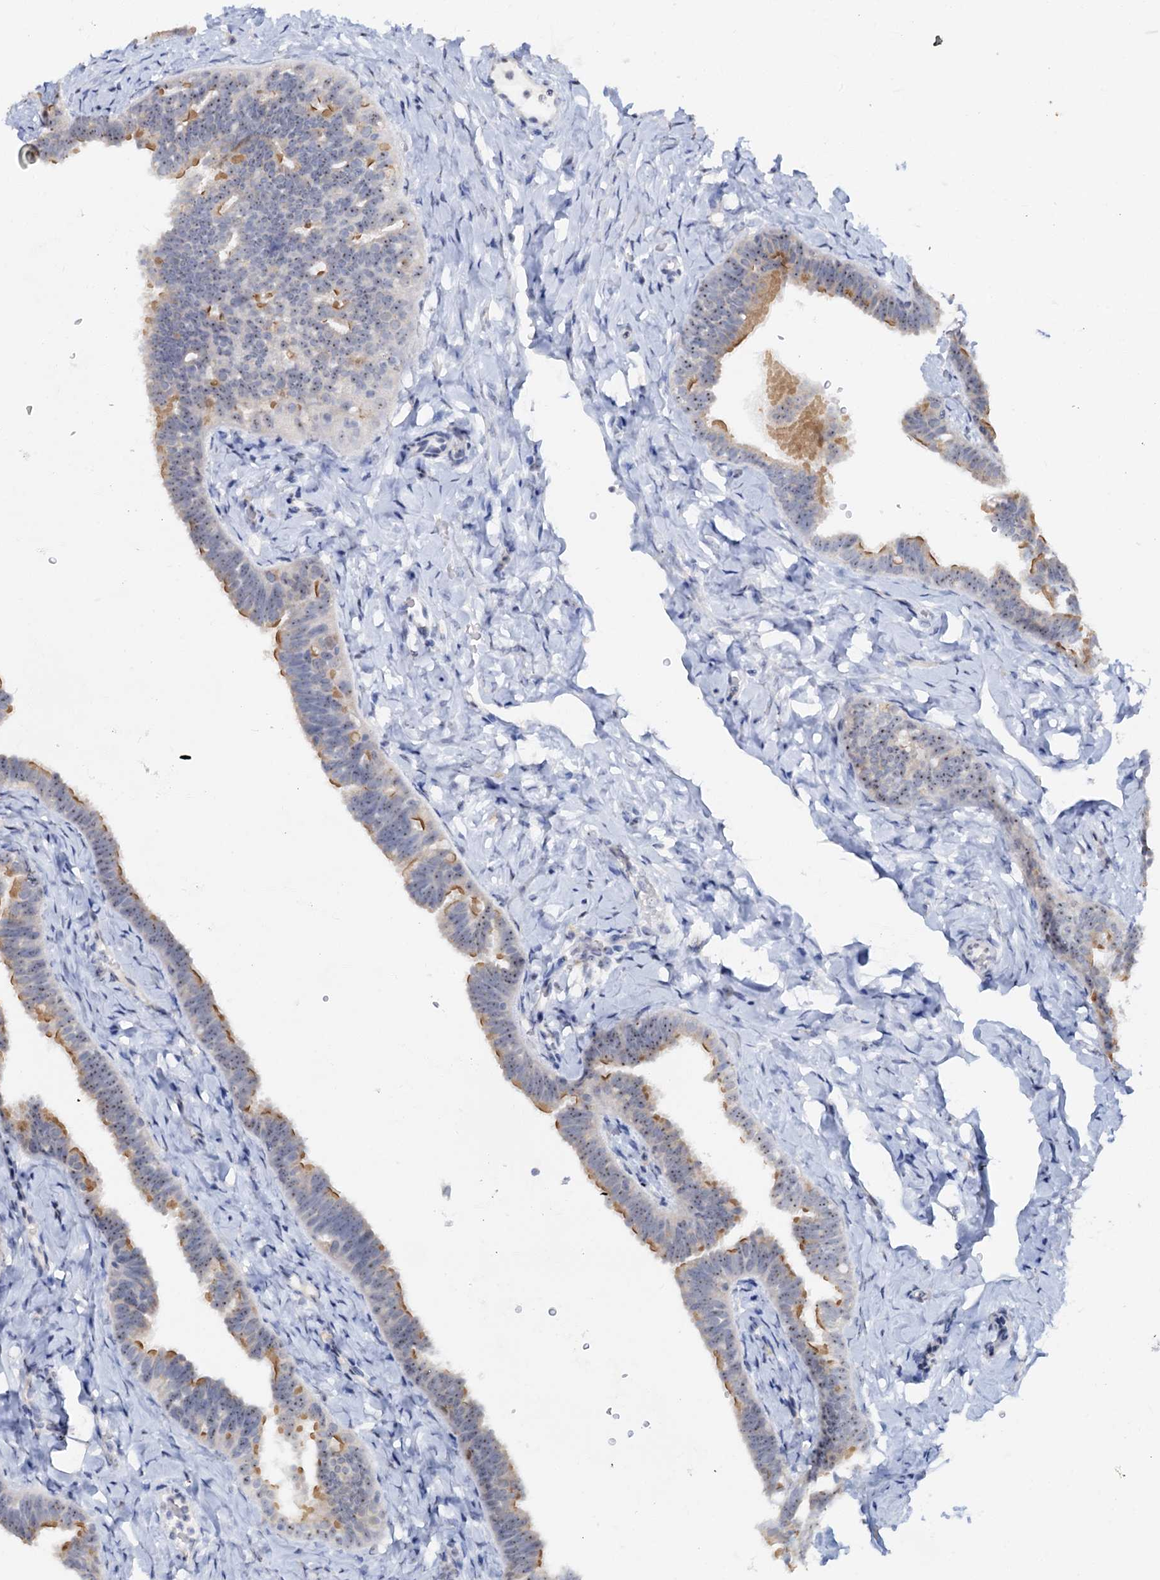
{"staining": {"intensity": "moderate", "quantity": "<25%", "location": "cytoplasmic/membranous"}, "tissue": "fallopian tube", "cell_type": "Glandular cells", "image_type": "normal", "snomed": [{"axis": "morphology", "description": "Normal tissue, NOS"}, {"axis": "topography", "description": "Fallopian tube"}], "caption": "Fallopian tube stained with a brown dye reveals moderate cytoplasmic/membranous positive expression in approximately <25% of glandular cells.", "gene": "C2CD3", "patient": {"sex": "female", "age": 65}}